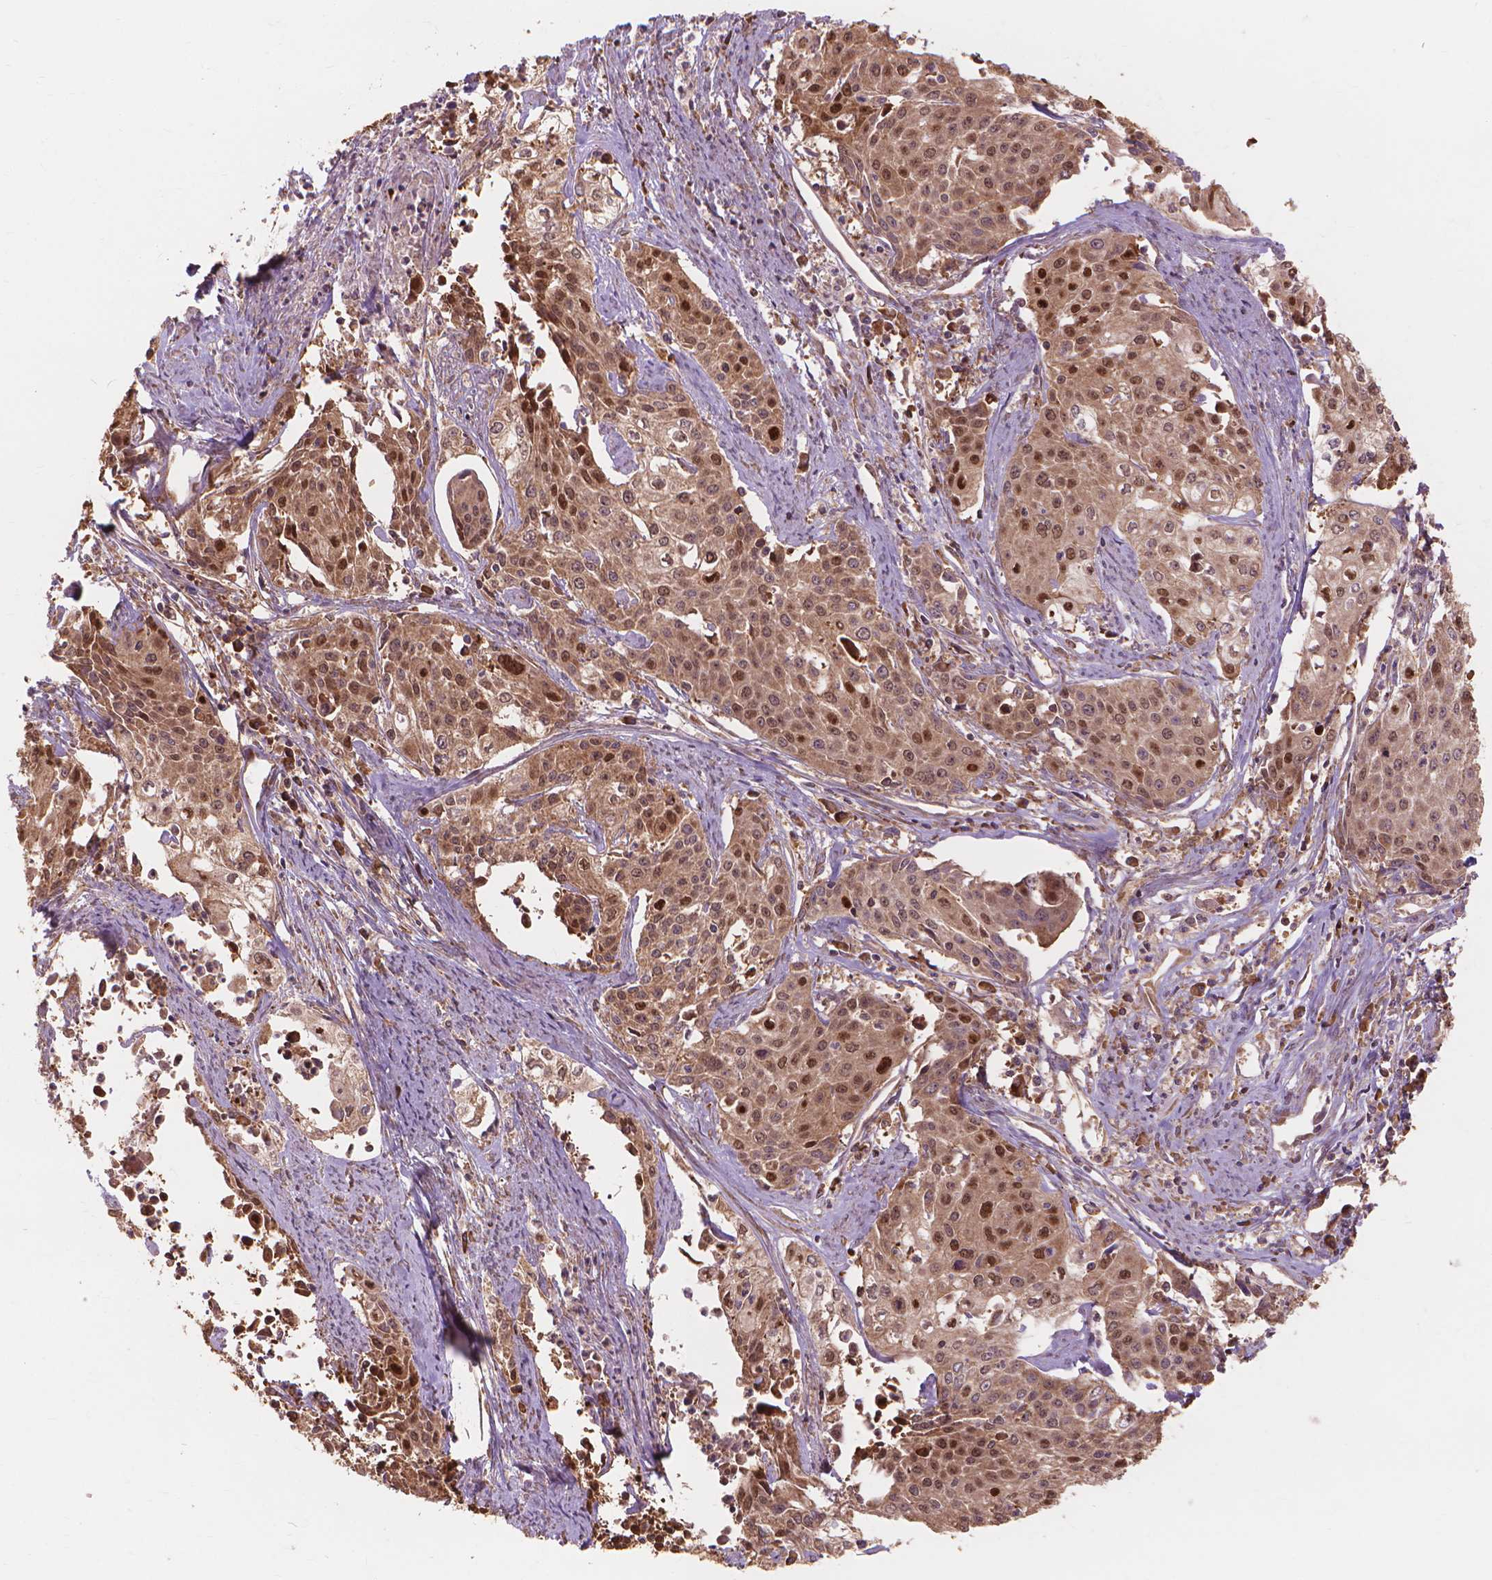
{"staining": {"intensity": "moderate", "quantity": ">75%", "location": "cytoplasmic/membranous,nuclear"}, "tissue": "cervical cancer", "cell_type": "Tumor cells", "image_type": "cancer", "snomed": [{"axis": "morphology", "description": "Squamous cell carcinoma, NOS"}, {"axis": "topography", "description": "Cervix"}], "caption": "Approximately >75% of tumor cells in cervical squamous cell carcinoma exhibit moderate cytoplasmic/membranous and nuclear protein expression as visualized by brown immunohistochemical staining.", "gene": "TAB2", "patient": {"sex": "female", "age": 39}}